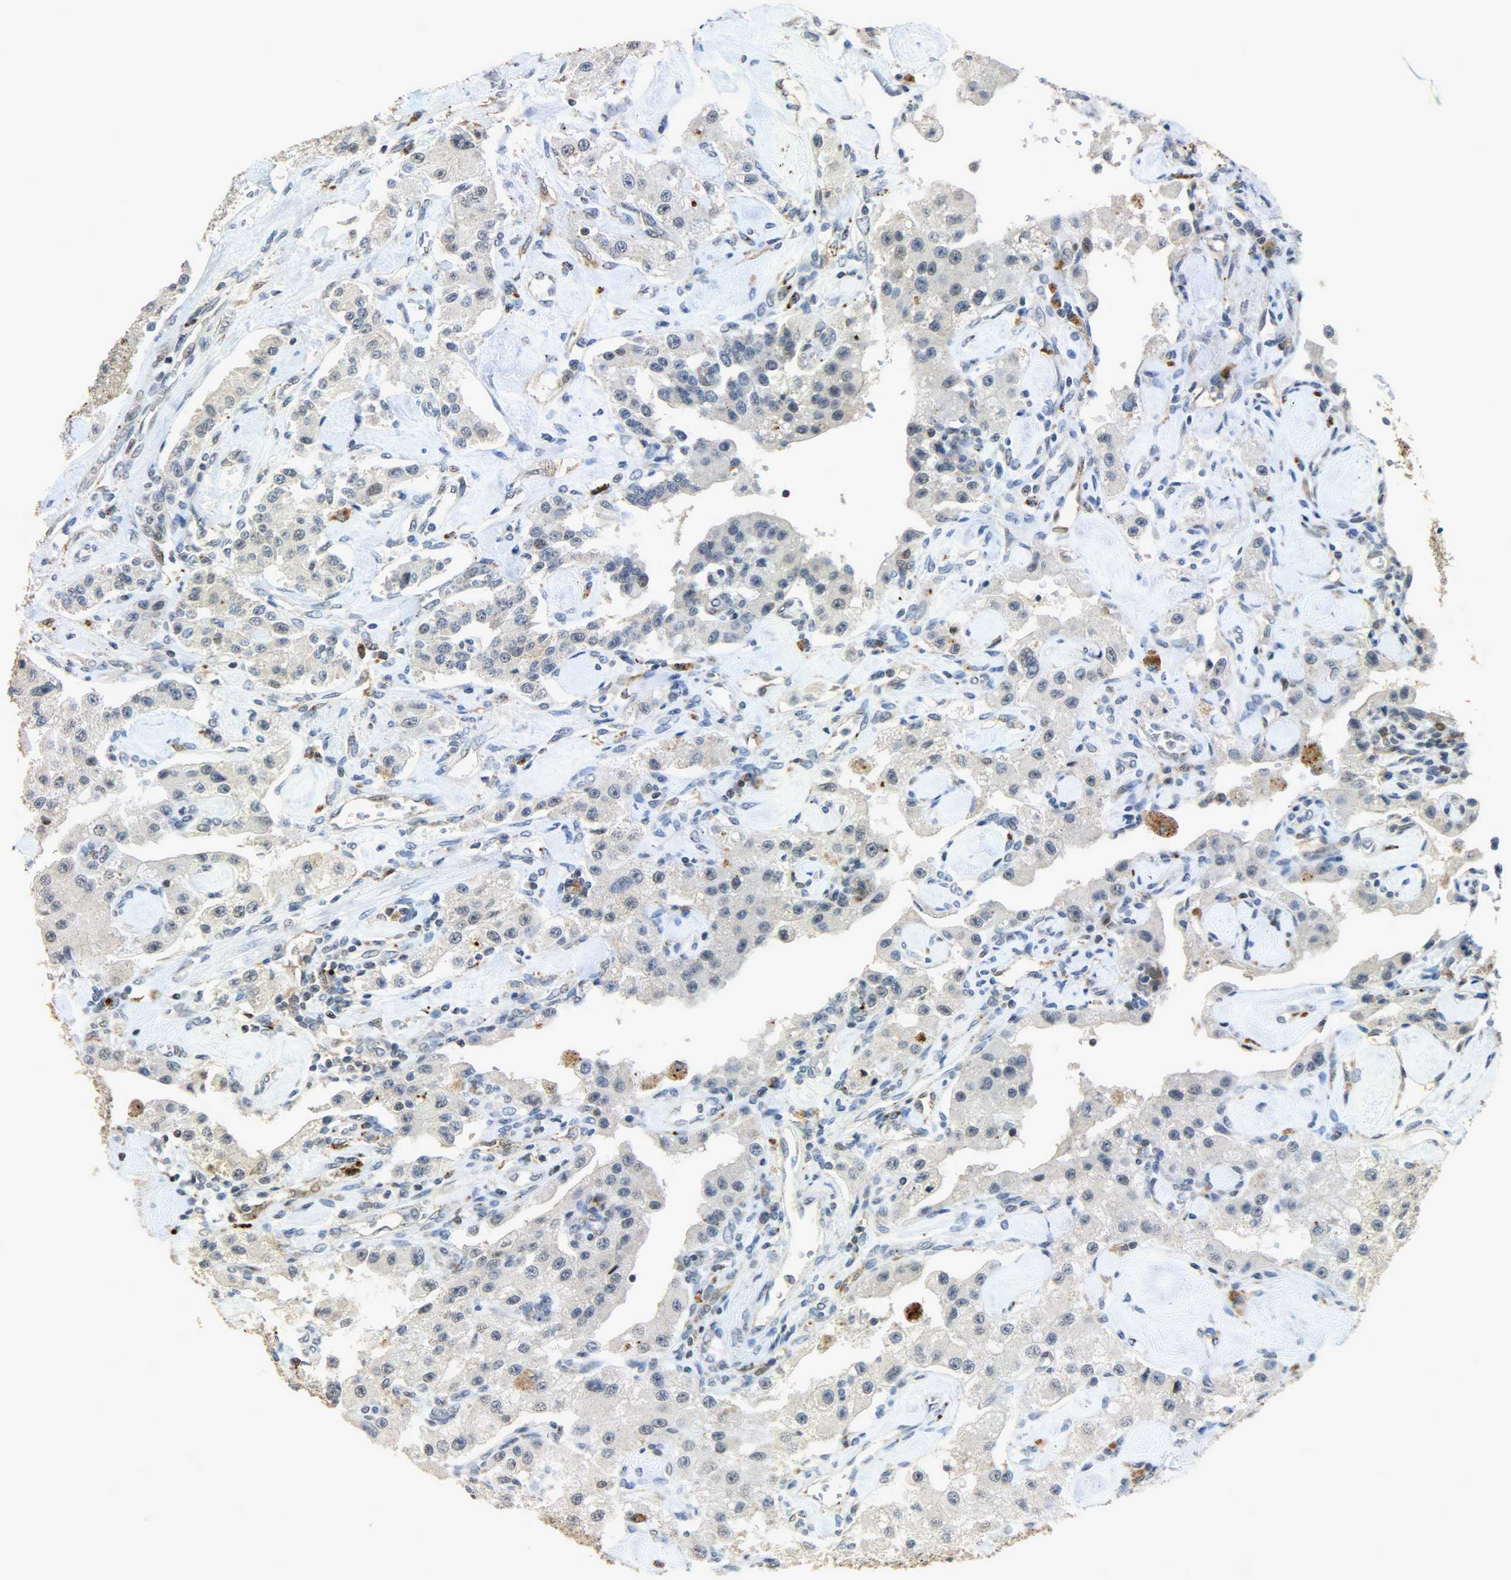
{"staining": {"intensity": "negative", "quantity": "none", "location": "none"}, "tissue": "carcinoid", "cell_type": "Tumor cells", "image_type": "cancer", "snomed": [{"axis": "morphology", "description": "Carcinoid, malignant, NOS"}, {"axis": "topography", "description": "Pancreas"}], "caption": "Tumor cells show no significant protein positivity in malignant carcinoid.", "gene": "GIT2", "patient": {"sex": "male", "age": 41}}